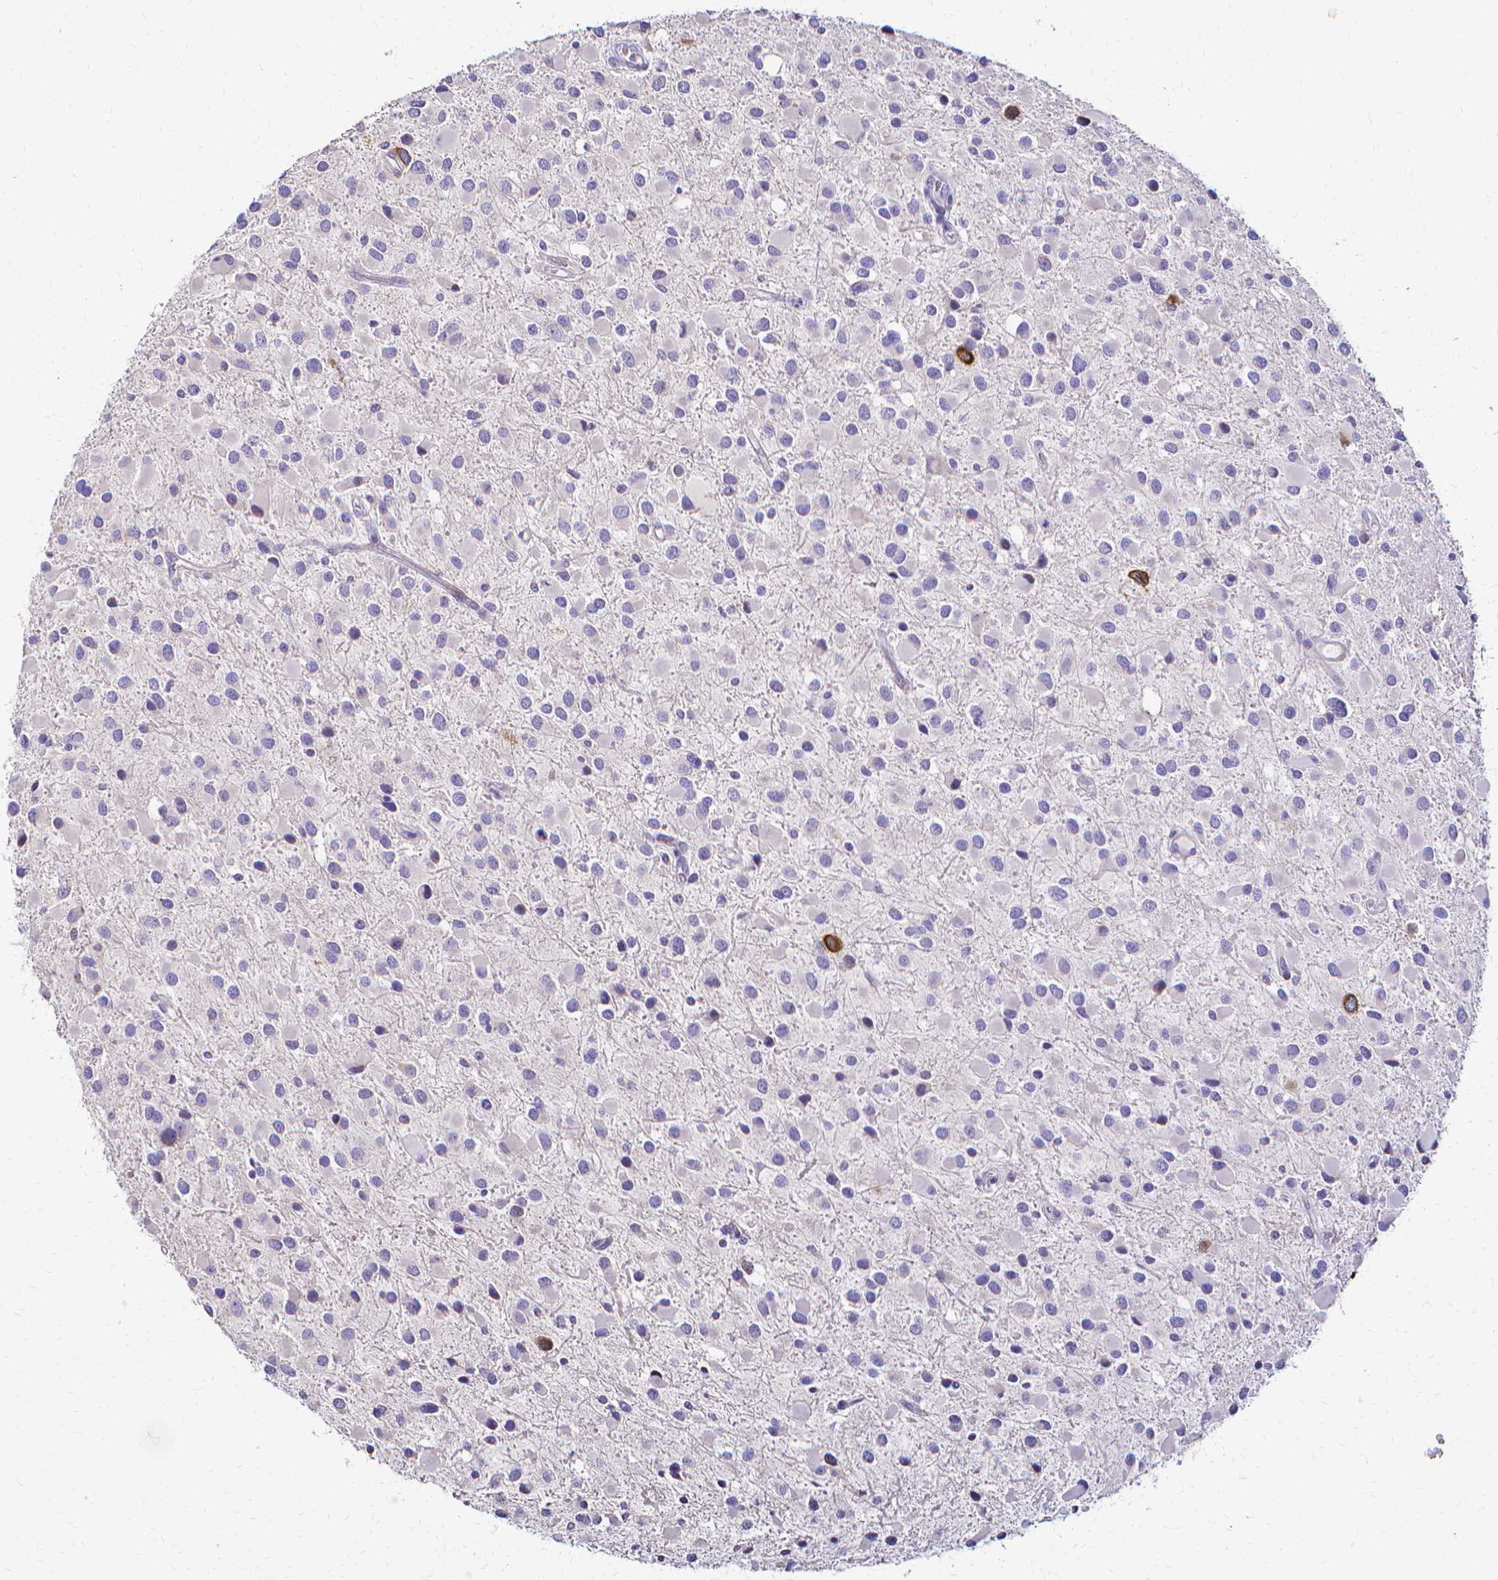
{"staining": {"intensity": "strong", "quantity": "<25%", "location": "cytoplasmic/membranous"}, "tissue": "glioma", "cell_type": "Tumor cells", "image_type": "cancer", "snomed": [{"axis": "morphology", "description": "Glioma, malignant, Low grade"}, {"axis": "topography", "description": "Brain"}], "caption": "This histopathology image demonstrates IHC staining of human low-grade glioma (malignant), with medium strong cytoplasmic/membranous positivity in about <25% of tumor cells.", "gene": "CCNB1", "patient": {"sex": "female", "age": 32}}